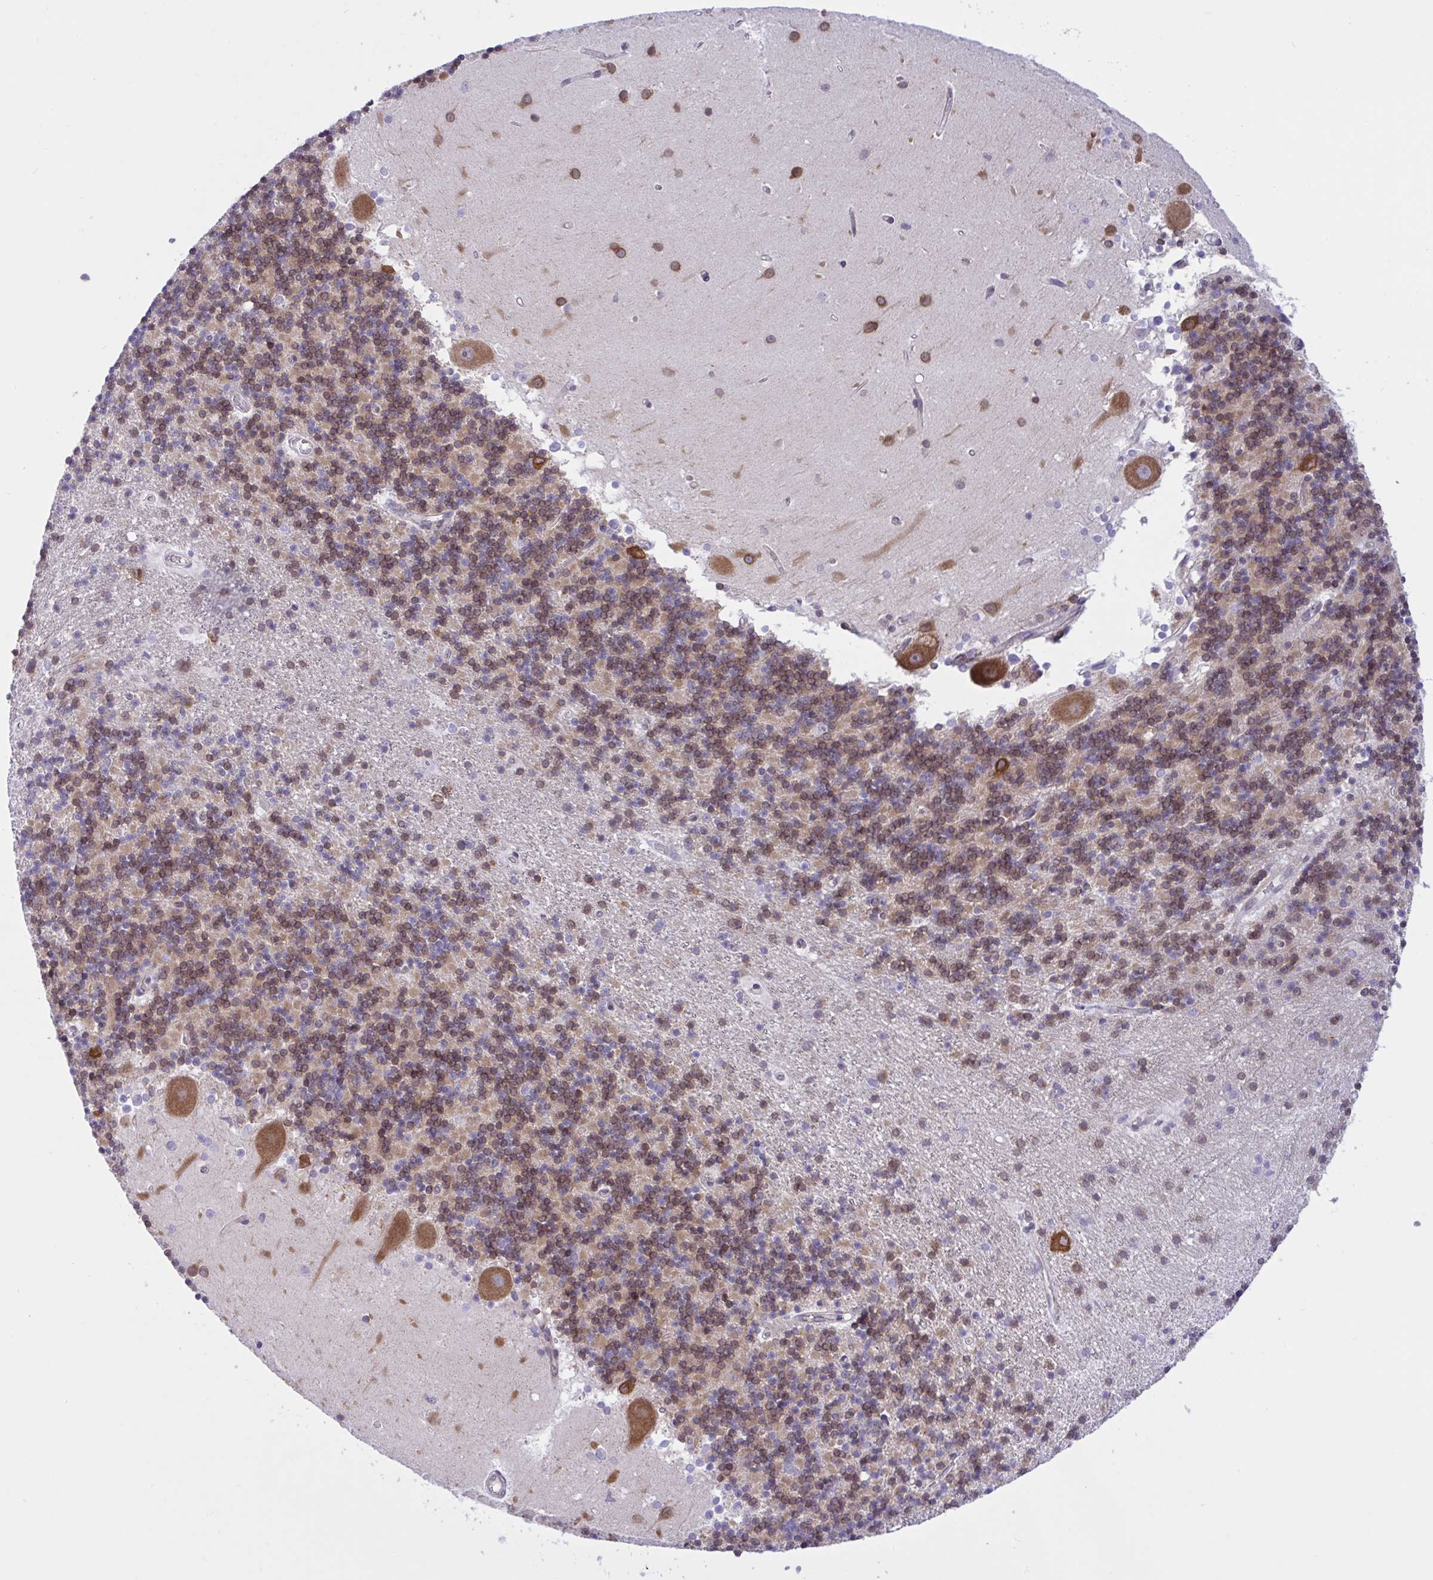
{"staining": {"intensity": "moderate", "quantity": ">75%", "location": "cytoplasmic/membranous"}, "tissue": "cerebellum", "cell_type": "Cells in granular layer", "image_type": "normal", "snomed": [{"axis": "morphology", "description": "Normal tissue, NOS"}, {"axis": "topography", "description": "Cerebellum"}], "caption": "Immunohistochemical staining of benign cerebellum demonstrates moderate cytoplasmic/membranous protein positivity in approximately >75% of cells in granular layer.", "gene": "CAMLG", "patient": {"sex": "male", "age": 54}}